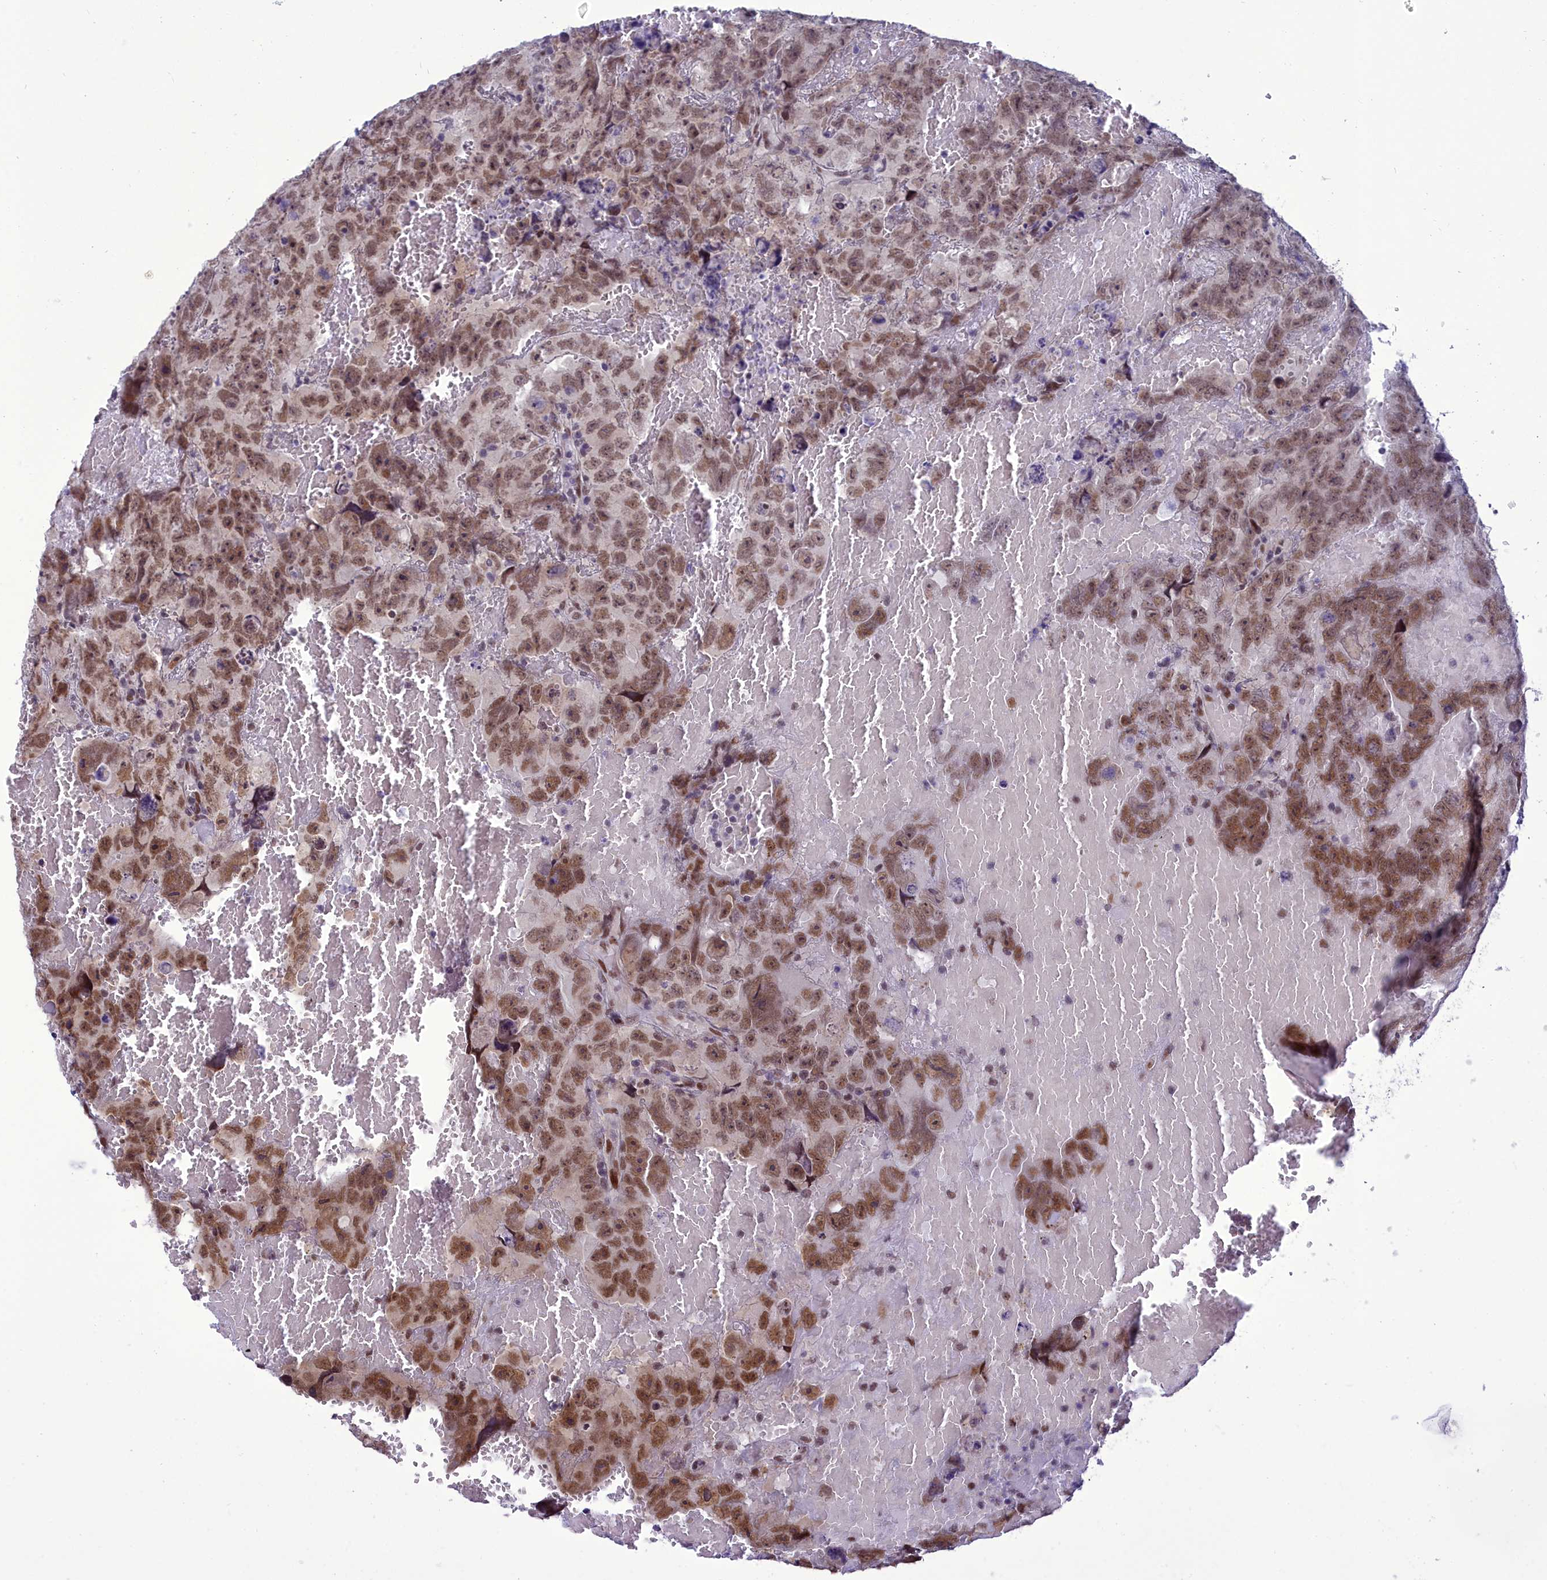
{"staining": {"intensity": "moderate", "quantity": ">75%", "location": "nuclear"}, "tissue": "testis cancer", "cell_type": "Tumor cells", "image_type": "cancer", "snomed": [{"axis": "morphology", "description": "Carcinoma, Embryonal, NOS"}, {"axis": "topography", "description": "Testis"}], "caption": "A brown stain shows moderate nuclear staining of a protein in human testis cancer tumor cells. The protein is stained brown, and the nuclei are stained in blue (DAB (3,3'-diaminobenzidine) IHC with brightfield microscopy, high magnification).", "gene": "CEACAM19", "patient": {"sex": "male", "age": 45}}